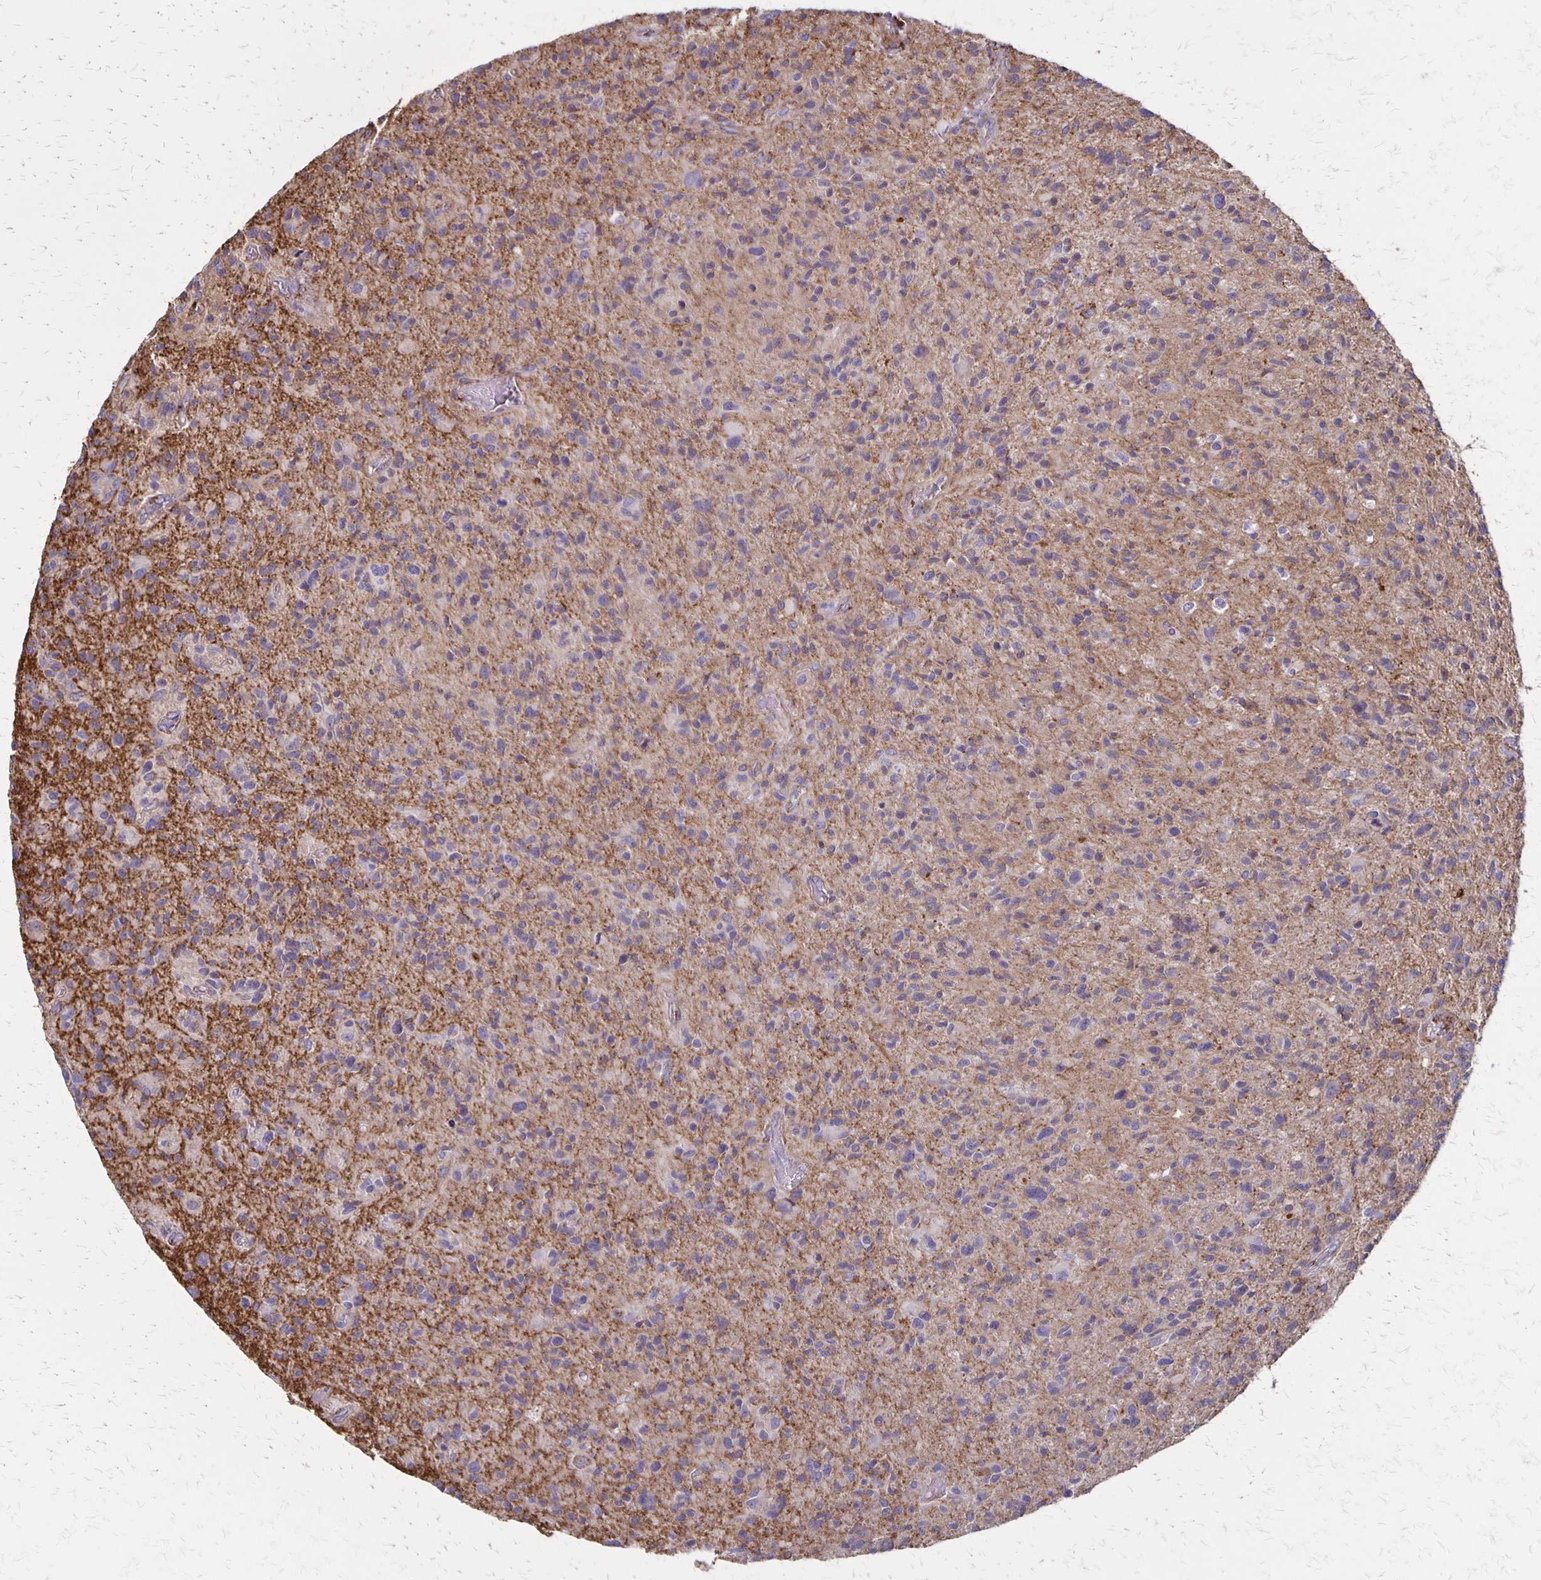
{"staining": {"intensity": "negative", "quantity": "none", "location": "none"}, "tissue": "glioma", "cell_type": "Tumor cells", "image_type": "cancer", "snomed": [{"axis": "morphology", "description": "Glioma, malignant, High grade"}, {"axis": "topography", "description": "Brain"}], "caption": "High power microscopy micrograph of an immunohistochemistry micrograph of malignant glioma (high-grade), revealing no significant positivity in tumor cells.", "gene": "SEPTIN5", "patient": {"sex": "female", "age": 70}}